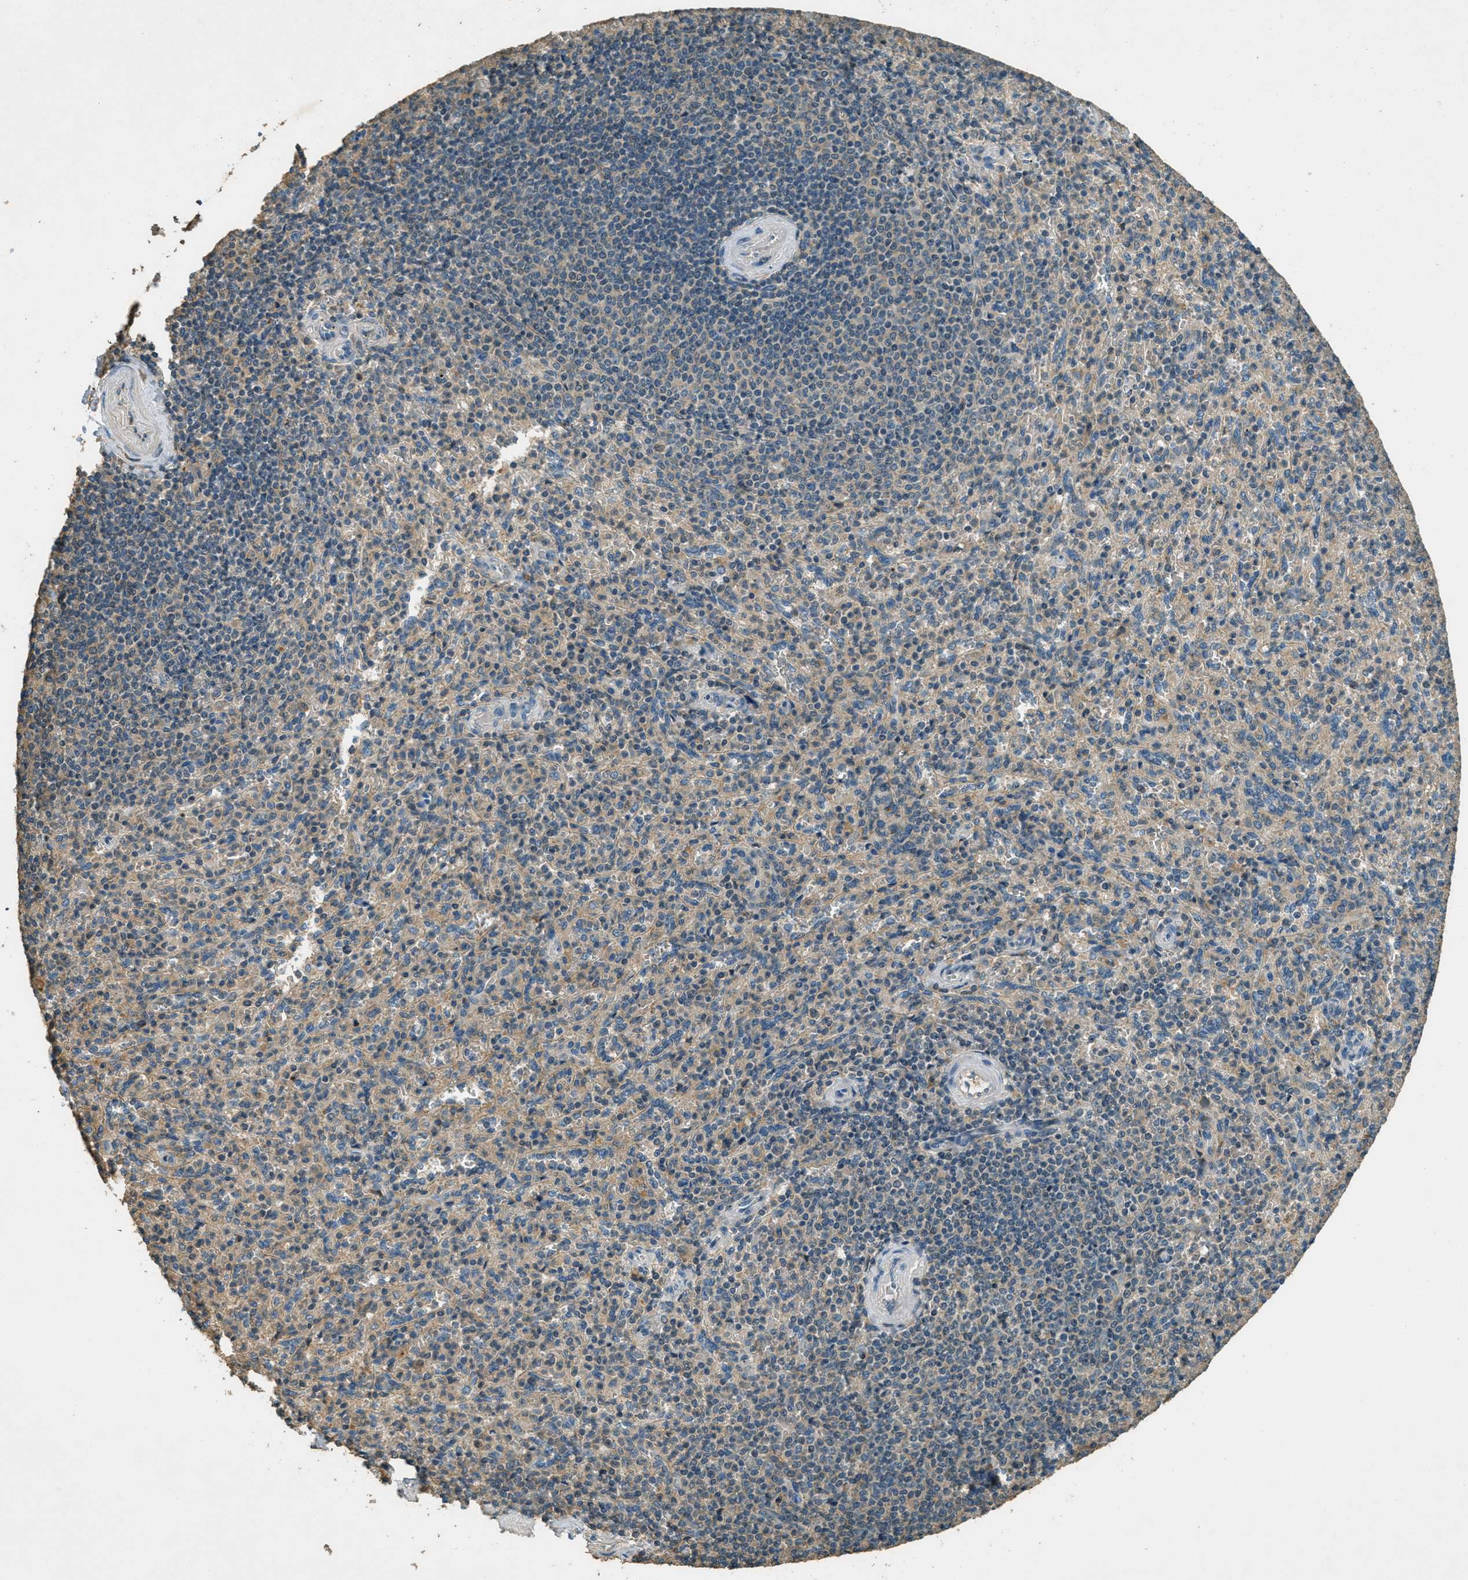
{"staining": {"intensity": "weak", "quantity": "25%-75%", "location": "cytoplasmic/membranous"}, "tissue": "spleen", "cell_type": "Cells in red pulp", "image_type": "normal", "snomed": [{"axis": "morphology", "description": "Normal tissue, NOS"}, {"axis": "topography", "description": "Spleen"}], "caption": "Immunohistochemical staining of normal human spleen displays weak cytoplasmic/membranous protein positivity in about 25%-75% of cells in red pulp.", "gene": "NUDT4B", "patient": {"sex": "male", "age": 36}}